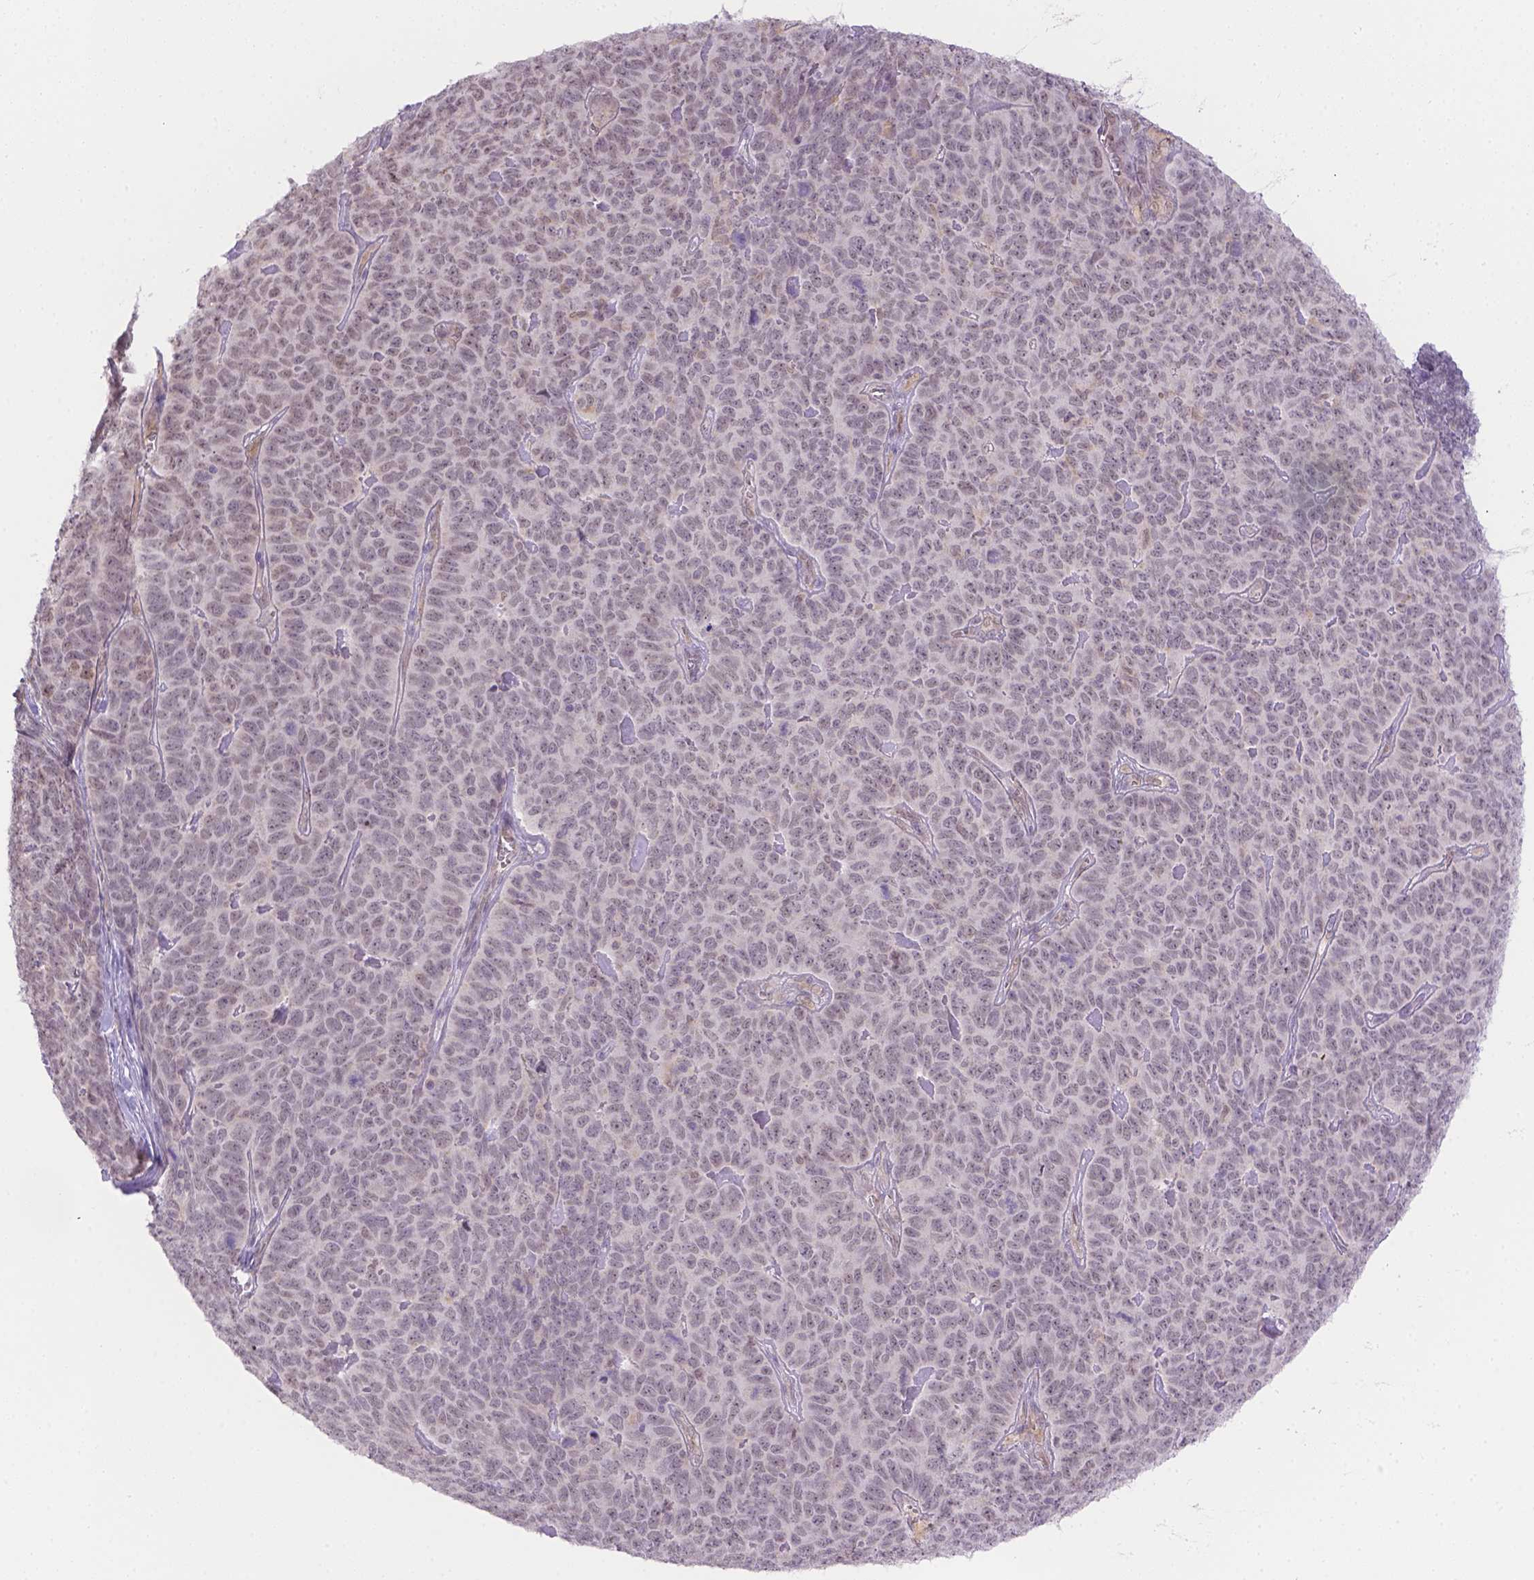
{"staining": {"intensity": "negative", "quantity": "none", "location": "none"}, "tissue": "skin cancer", "cell_type": "Tumor cells", "image_type": "cancer", "snomed": [{"axis": "morphology", "description": "Squamous cell carcinoma, NOS"}, {"axis": "topography", "description": "Skin"}, {"axis": "topography", "description": "Anal"}], "caption": "Immunohistochemistry (IHC) photomicrograph of human squamous cell carcinoma (skin) stained for a protein (brown), which shows no expression in tumor cells.", "gene": "NXPE2", "patient": {"sex": "female", "age": 51}}